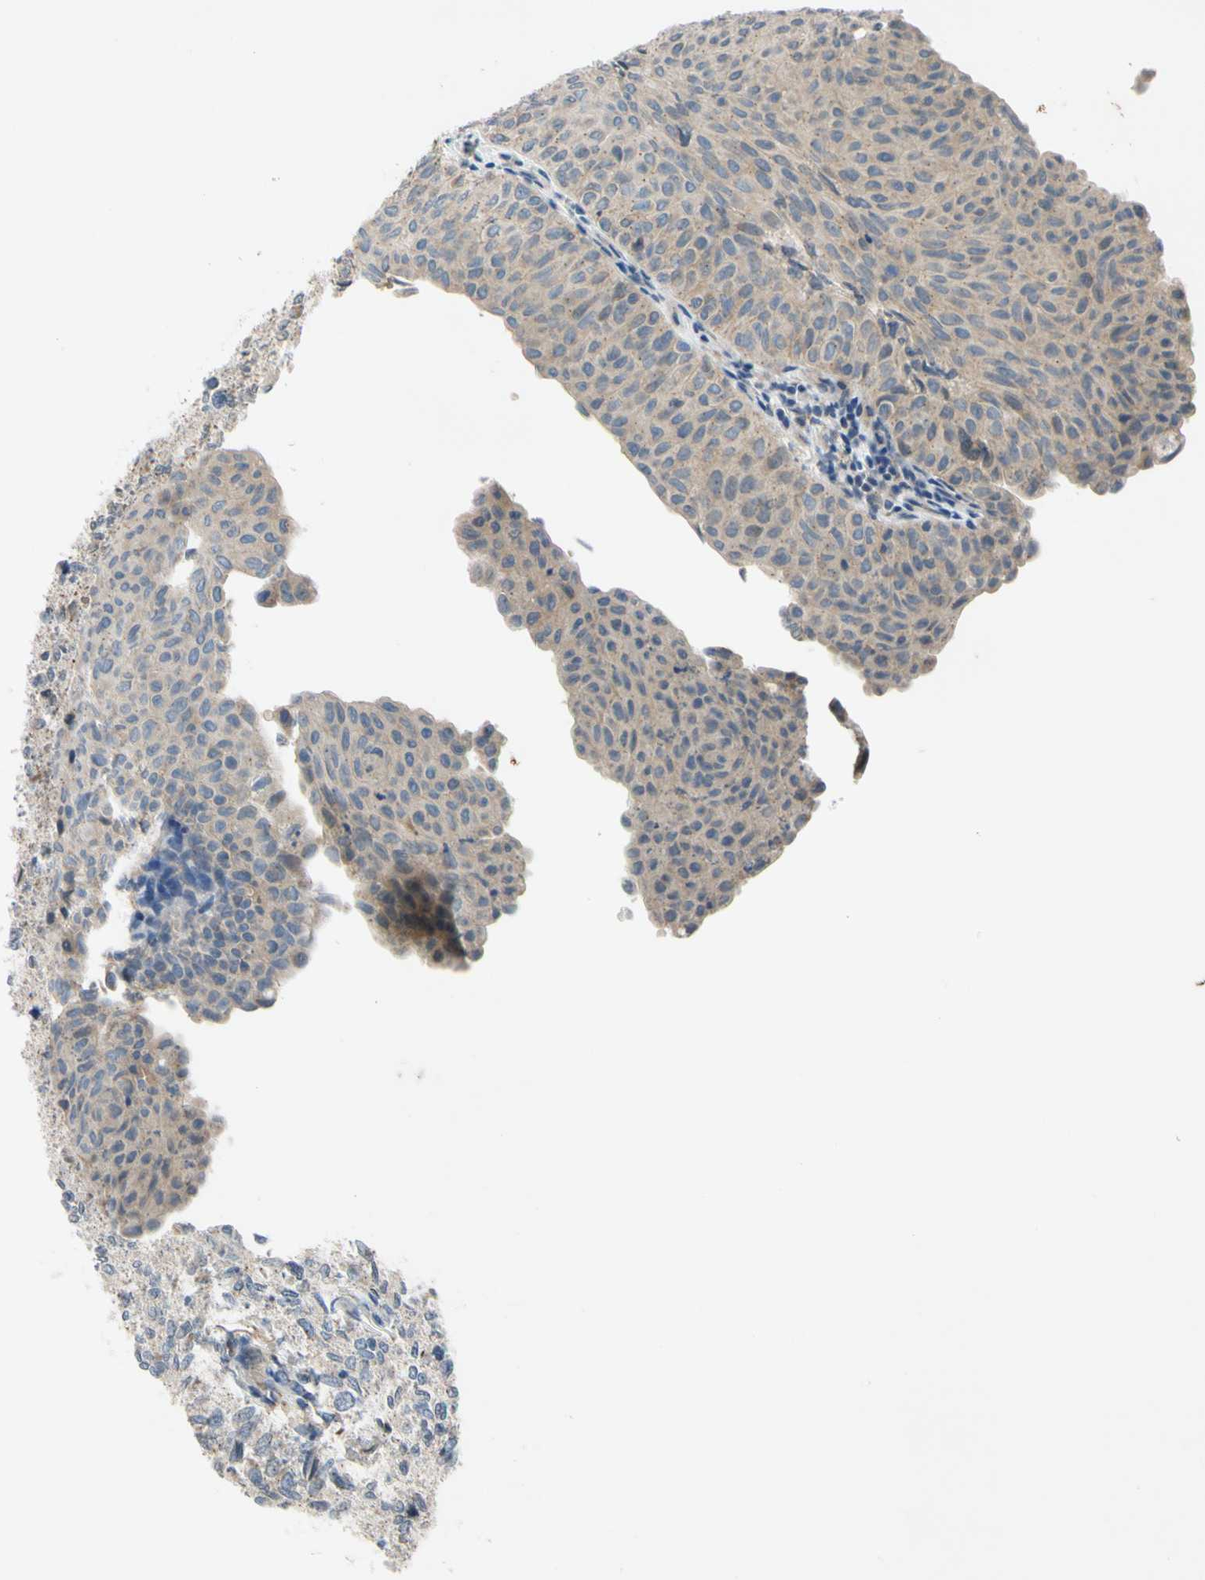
{"staining": {"intensity": "weak", "quantity": ">75%", "location": "cytoplasmic/membranous"}, "tissue": "urothelial cancer", "cell_type": "Tumor cells", "image_type": "cancer", "snomed": [{"axis": "morphology", "description": "Urothelial carcinoma, Low grade"}, {"axis": "topography", "description": "Urinary bladder"}], "caption": "Human urothelial cancer stained with a protein marker reveals weak staining in tumor cells.", "gene": "ADD2", "patient": {"sex": "male", "age": 78}}